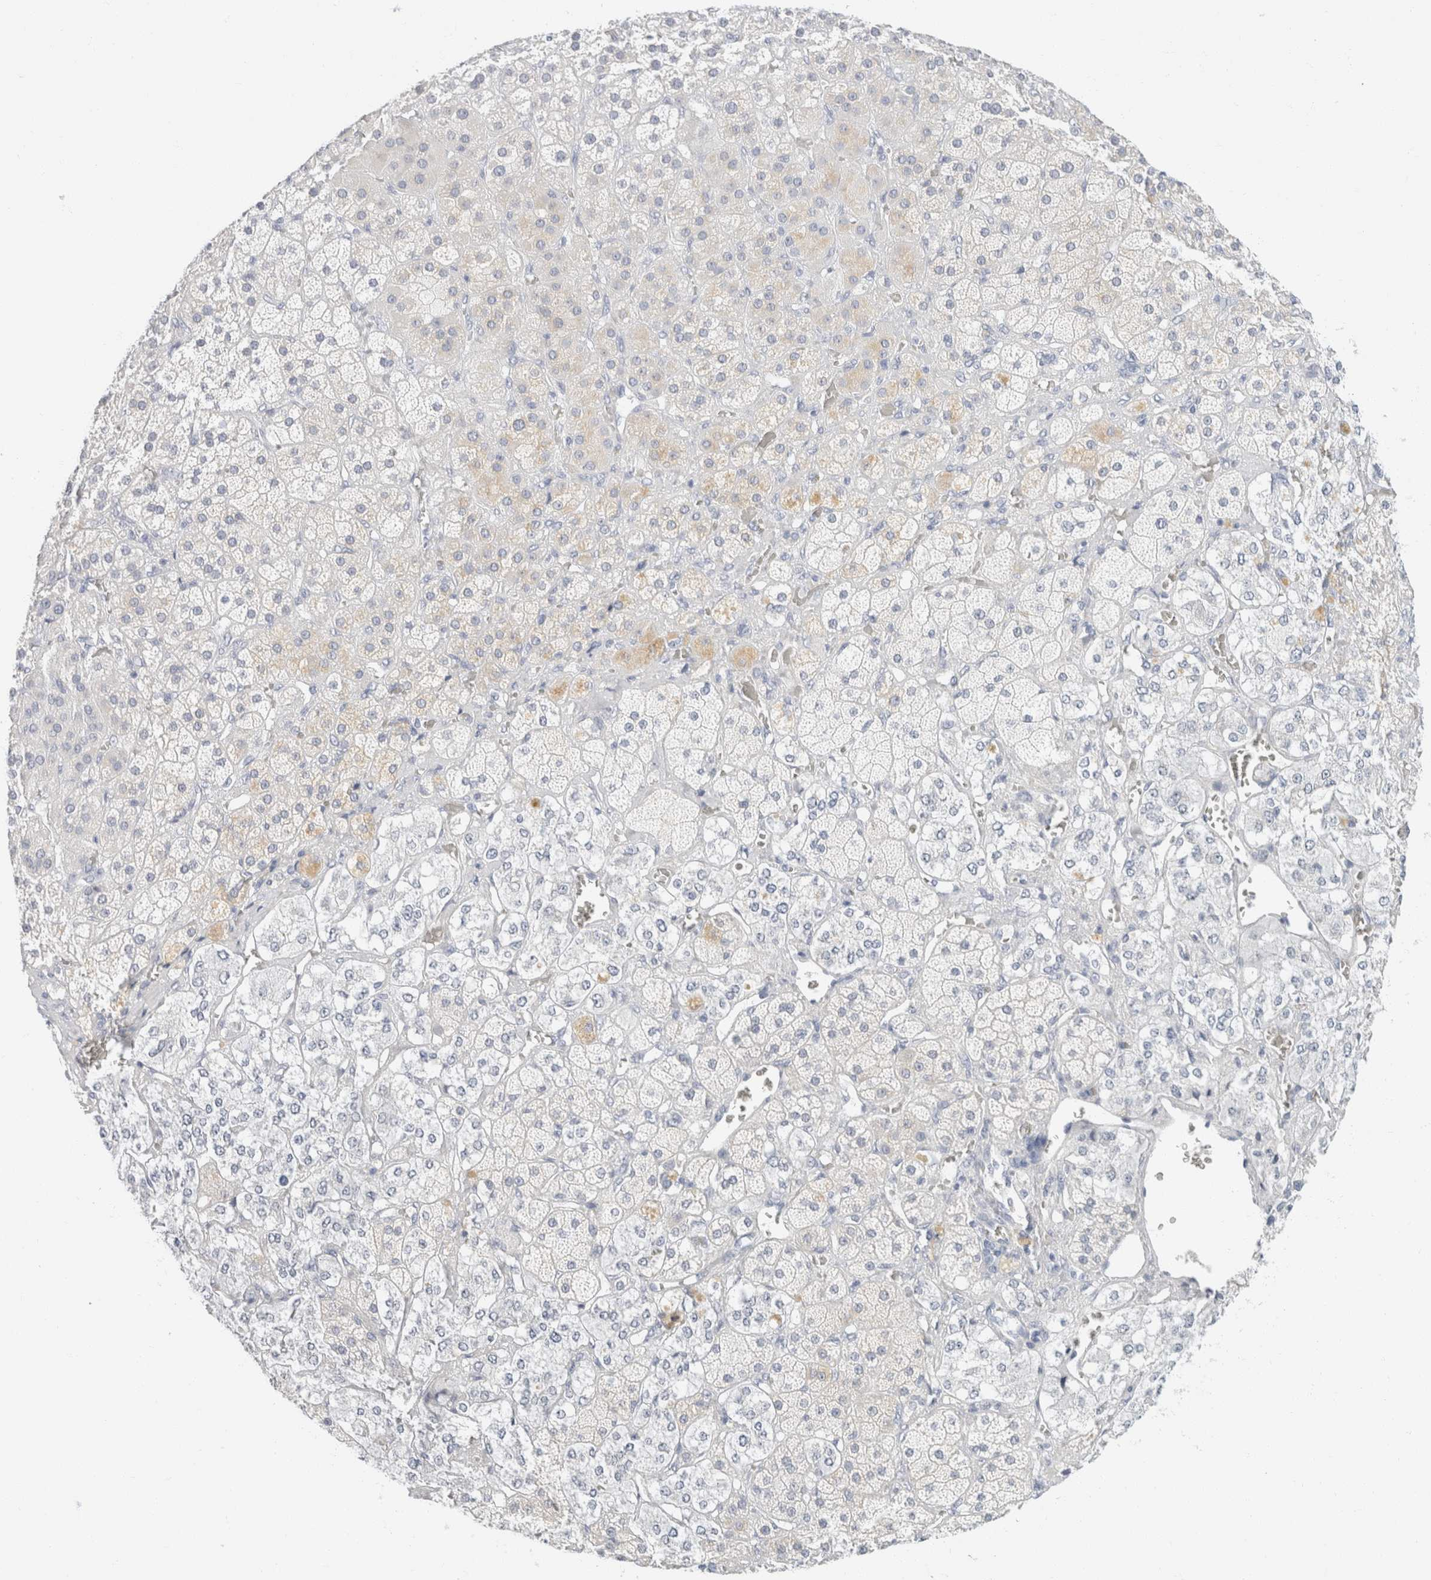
{"staining": {"intensity": "weak", "quantity": "<25%", "location": "cytoplasmic/membranous"}, "tissue": "adrenal gland", "cell_type": "Glandular cells", "image_type": "normal", "snomed": [{"axis": "morphology", "description": "Normal tissue, NOS"}, {"axis": "topography", "description": "Adrenal gland"}], "caption": "A high-resolution photomicrograph shows immunohistochemistry (IHC) staining of benign adrenal gland, which displays no significant staining in glandular cells. (Stains: DAB immunohistochemistry (IHC) with hematoxylin counter stain, Microscopy: brightfield microscopy at high magnification).", "gene": "KRT20", "patient": {"sex": "male", "age": 57}}